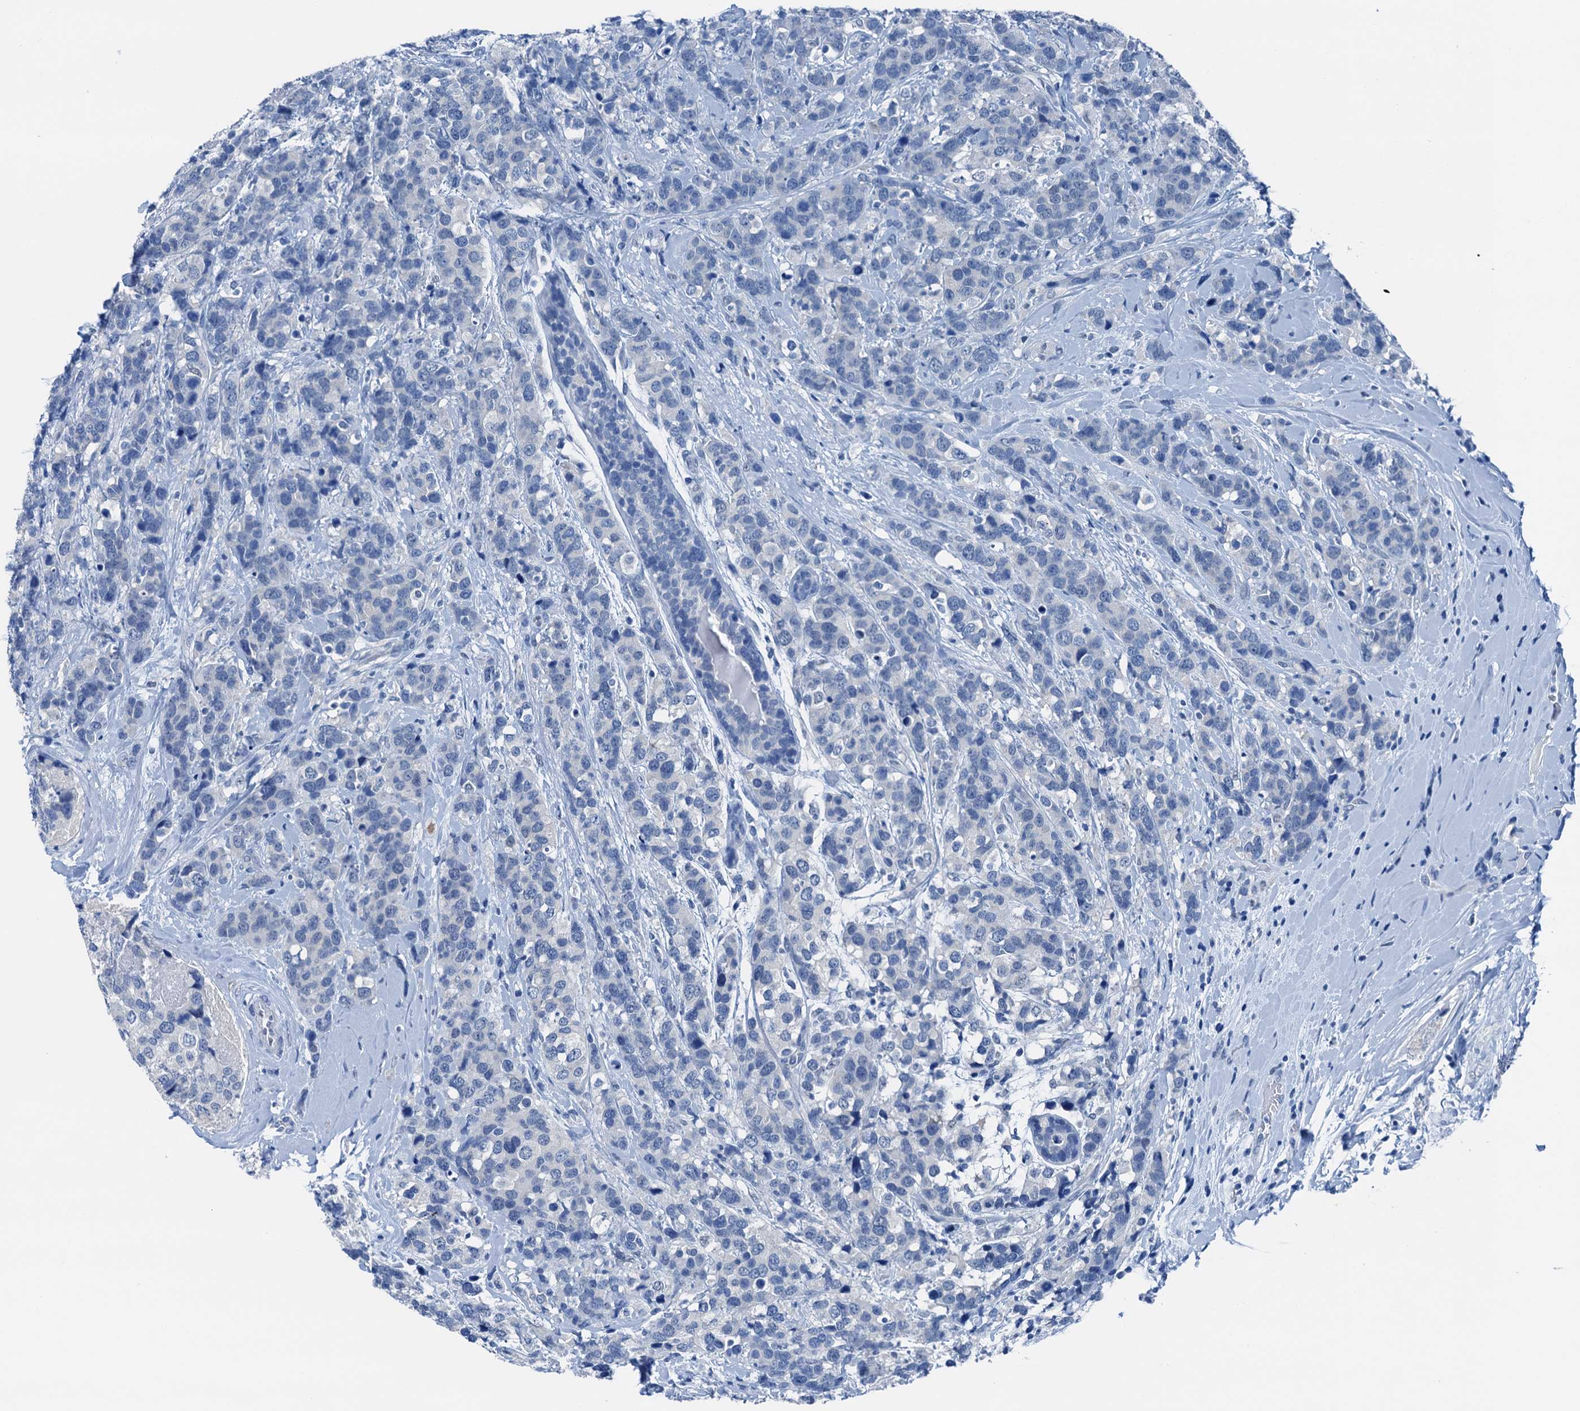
{"staining": {"intensity": "negative", "quantity": "none", "location": "none"}, "tissue": "breast cancer", "cell_type": "Tumor cells", "image_type": "cancer", "snomed": [{"axis": "morphology", "description": "Lobular carcinoma"}, {"axis": "topography", "description": "Breast"}], "caption": "High magnification brightfield microscopy of breast cancer (lobular carcinoma) stained with DAB (brown) and counterstained with hematoxylin (blue): tumor cells show no significant expression.", "gene": "CBLN3", "patient": {"sex": "female", "age": 59}}